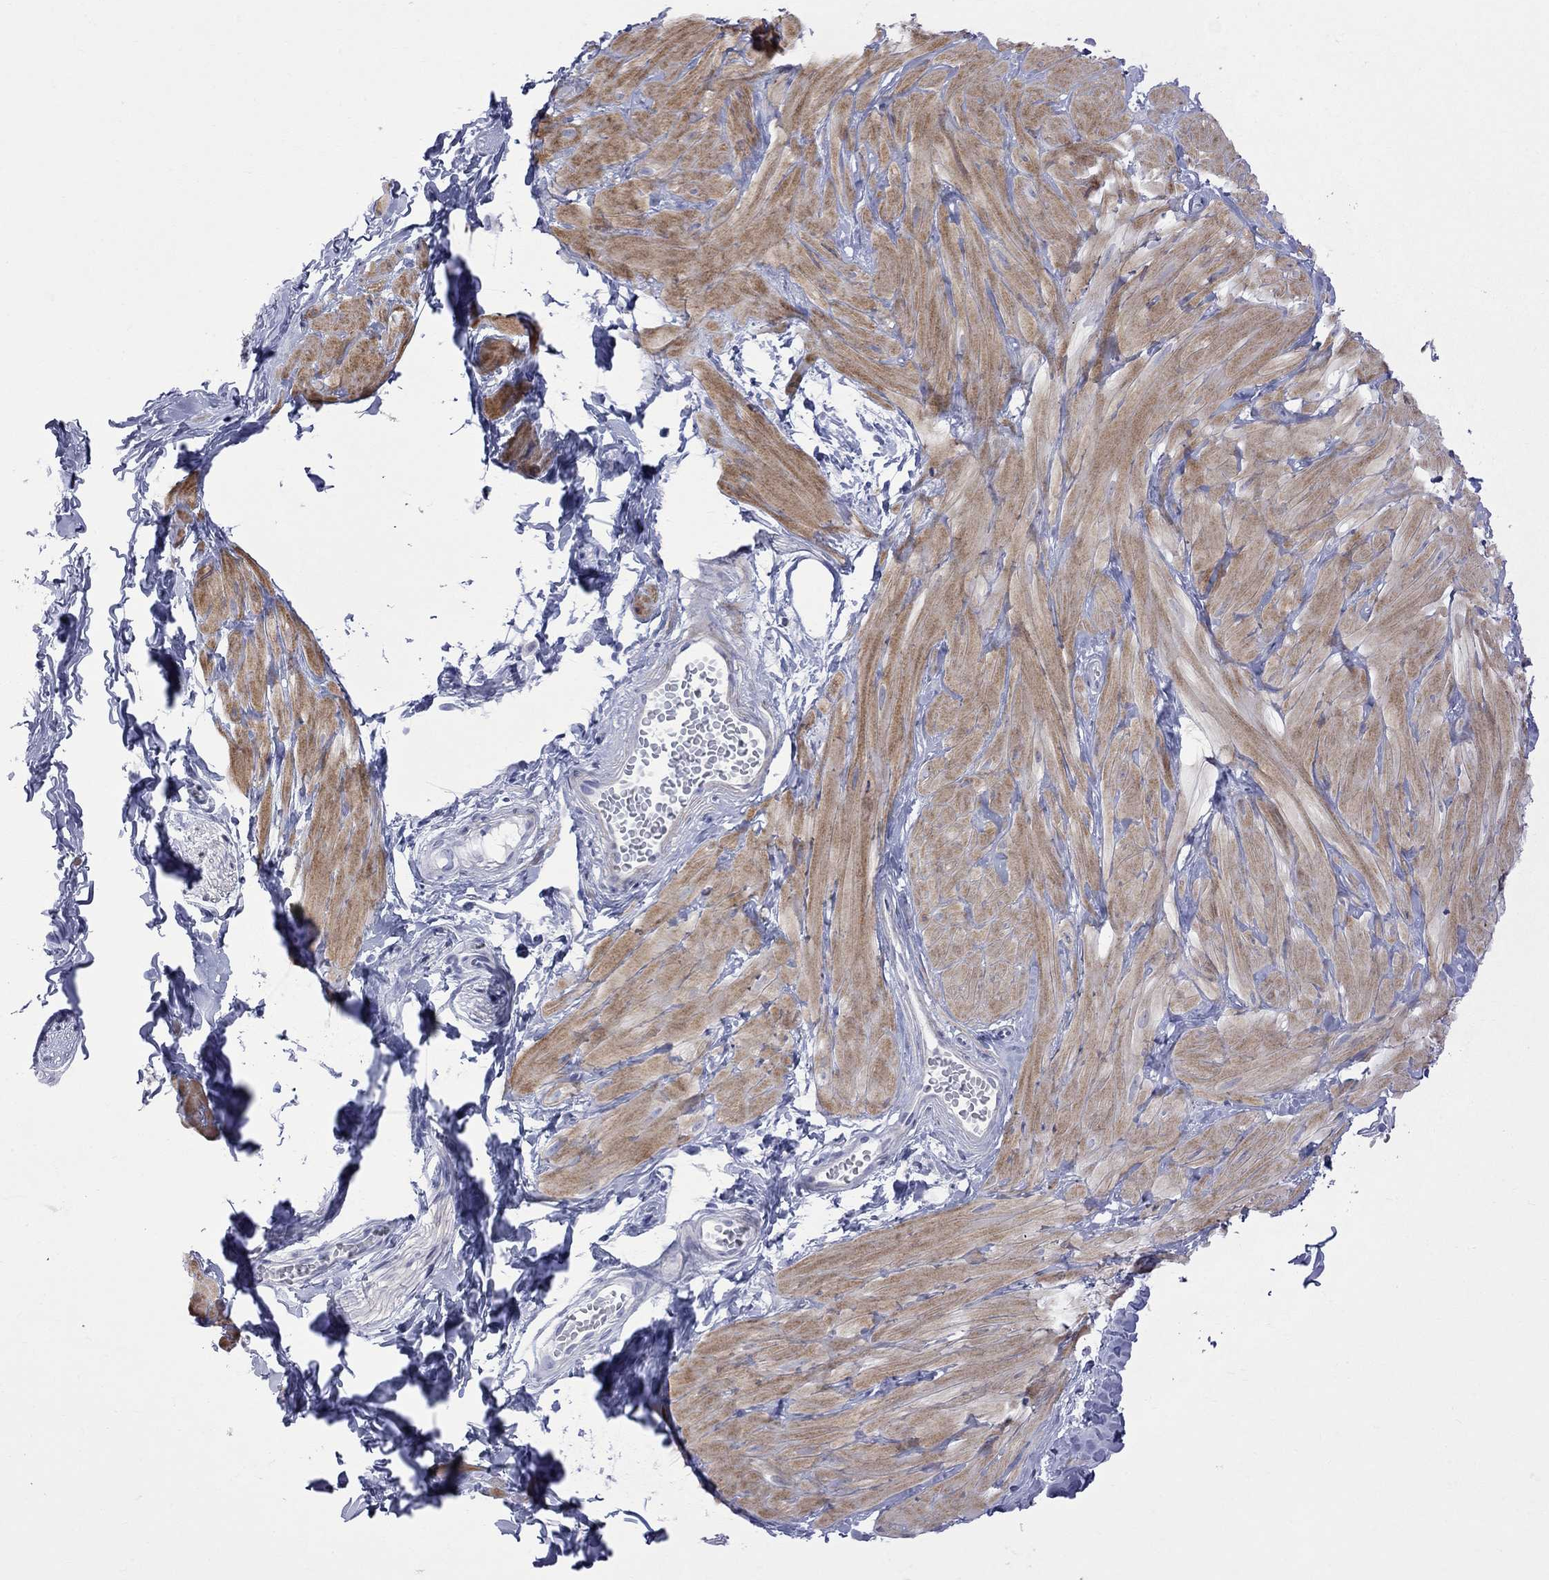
{"staining": {"intensity": "negative", "quantity": "none", "location": "none"}, "tissue": "adipose tissue", "cell_type": "Adipocytes", "image_type": "normal", "snomed": [{"axis": "morphology", "description": "Normal tissue, NOS"}, {"axis": "topography", "description": "Smooth muscle"}, {"axis": "topography", "description": "Peripheral nerve tissue"}], "caption": "A micrograph of adipose tissue stained for a protein demonstrates no brown staining in adipocytes. The staining is performed using DAB brown chromogen with nuclei counter-stained in using hematoxylin.", "gene": "S100A3", "patient": {"sex": "male", "age": 22}}